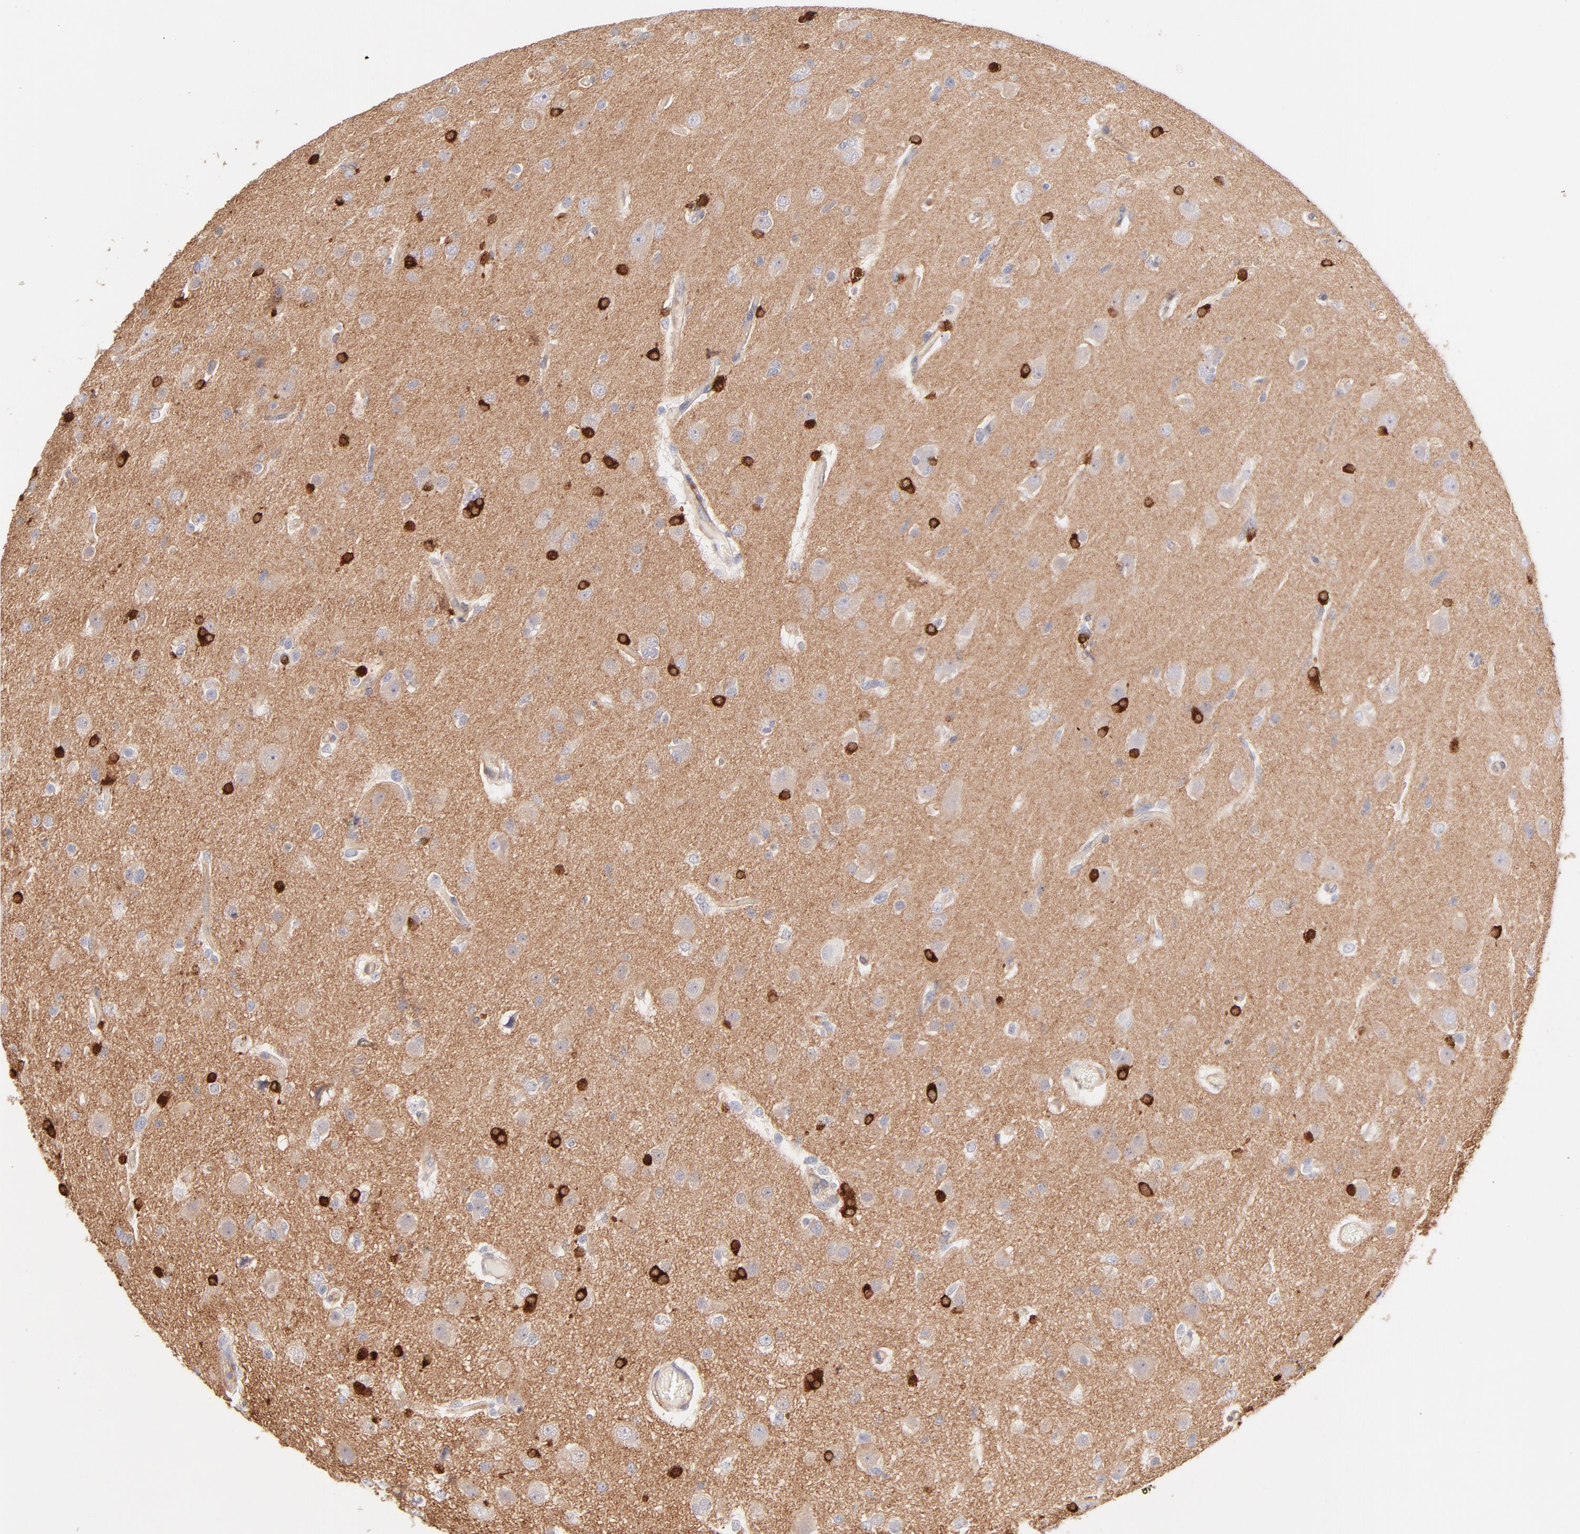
{"staining": {"intensity": "strong", "quantity": ">75%", "location": "cytoplasmic/membranous"}, "tissue": "glioma", "cell_type": "Tumor cells", "image_type": "cancer", "snomed": [{"axis": "morphology", "description": "Glioma, malignant, High grade"}, {"axis": "topography", "description": "Brain"}], "caption": "Protein analysis of glioma tissue reveals strong cytoplasmic/membranous expression in about >75% of tumor cells.", "gene": "LDLRAP1", "patient": {"sex": "male", "age": 33}}